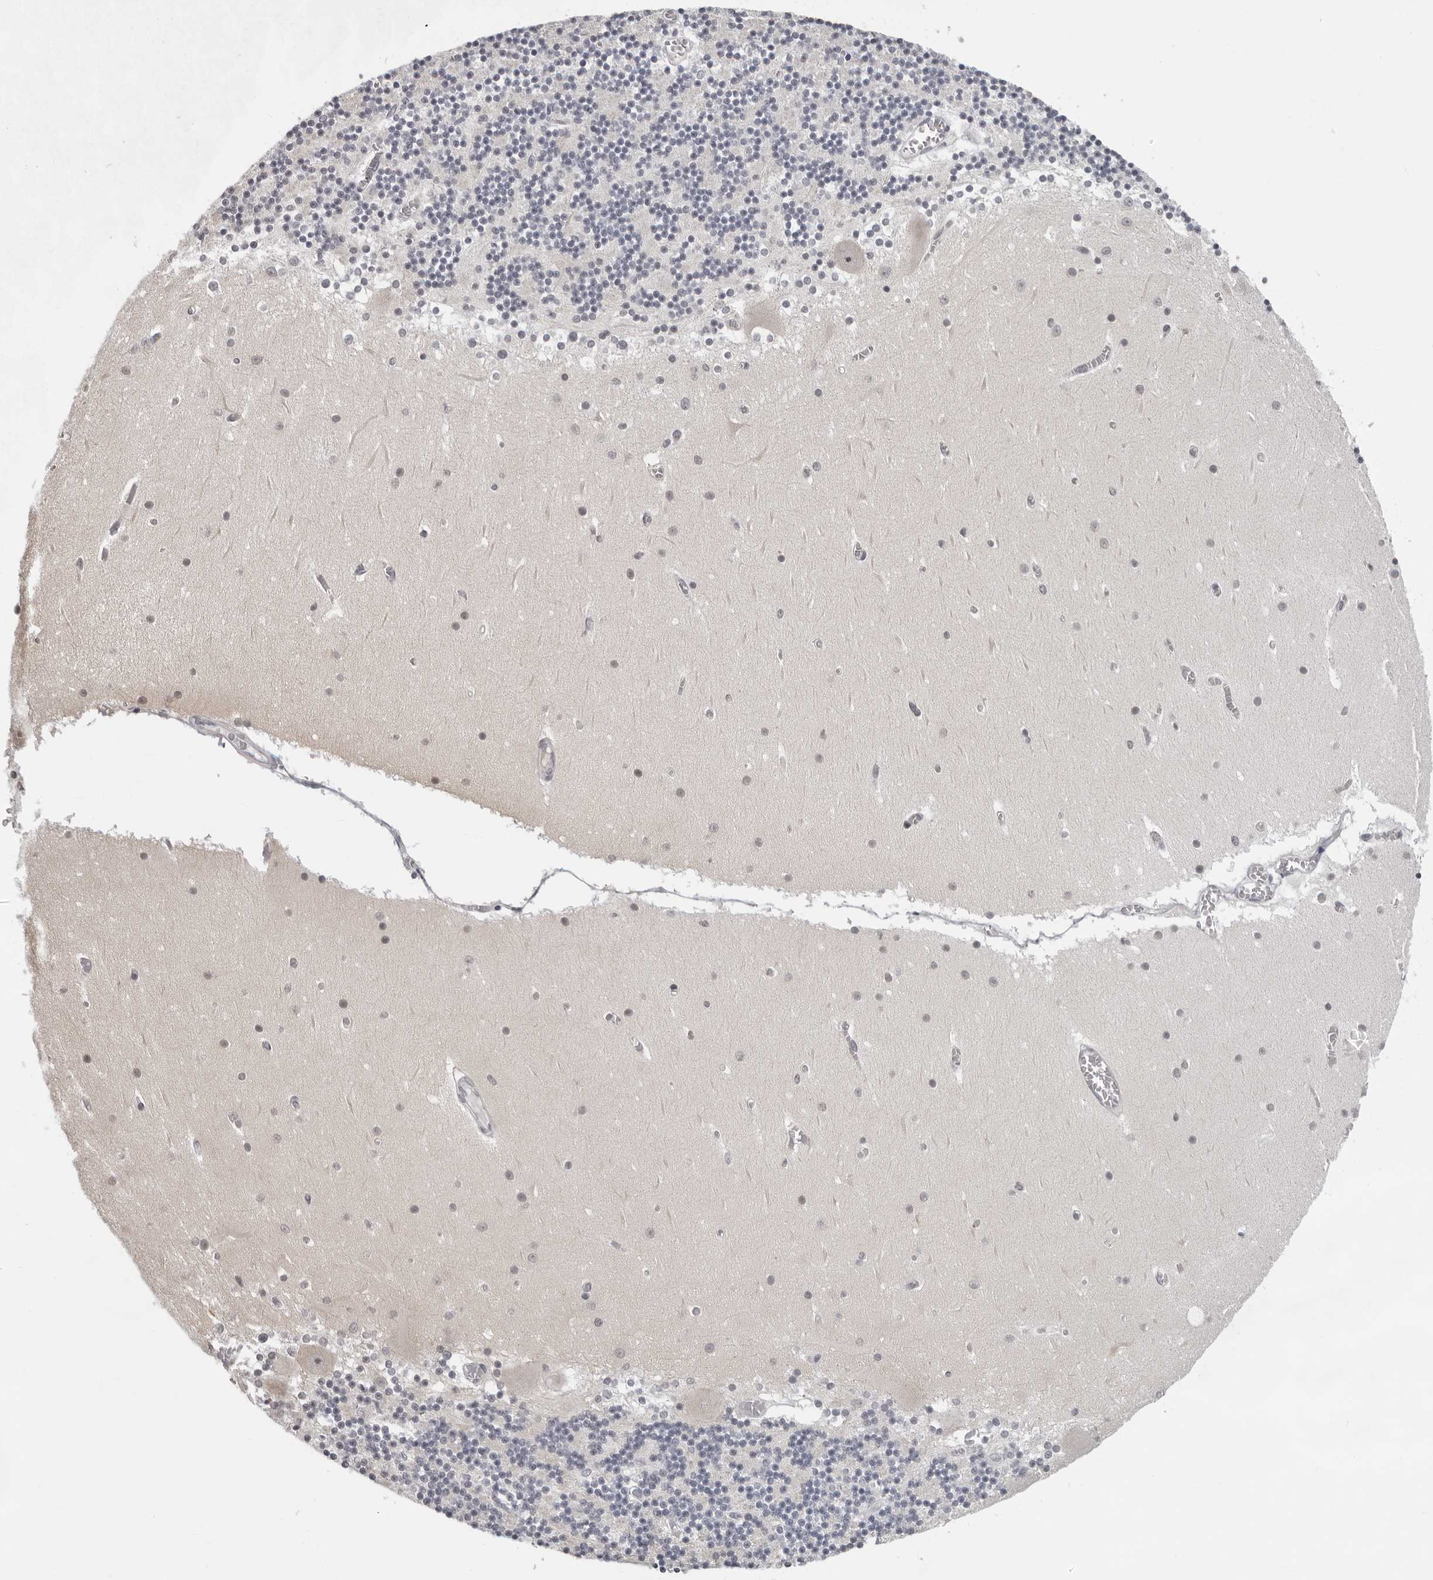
{"staining": {"intensity": "negative", "quantity": "none", "location": "none"}, "tissue": "cerebellum", "cell_type": "Cells in granular layer", "image_type": "normal", "snomed": [{"axis": "morphology", "description": "Normal tissue, NOS"}, {"axis": "topography", "description": "Cerebellum"}], "caption": "Cells in granular layer are negative for protein expression in benign human cerebellum. (Brightfield microscopy of DAB (3,3'-diaminobenzidine) immunohistochemistry (IHC) at high magnification).", "gene": "PIP4K2C", "patient": {"sex": "female", "age": 28}}